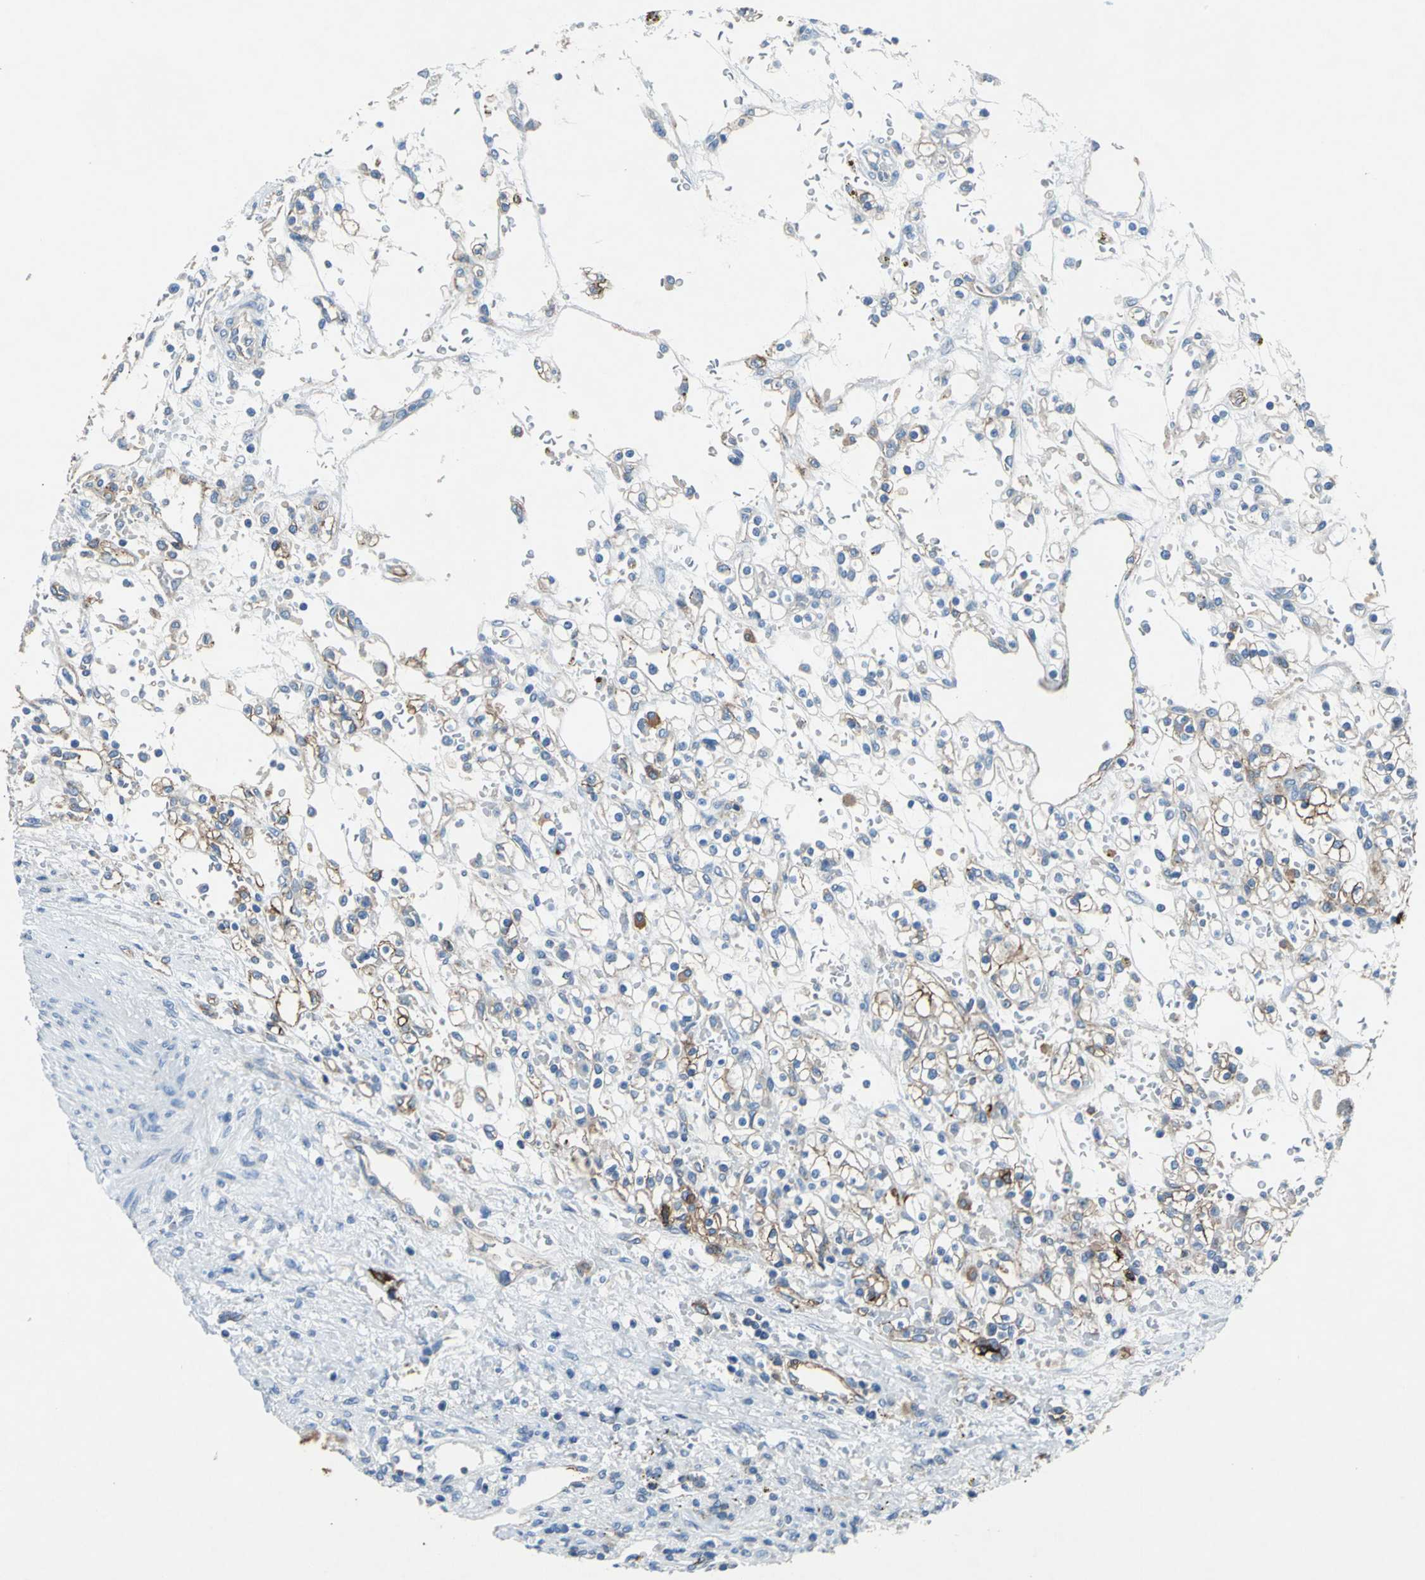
{"staining": {"intensity": "moderate", "quantity": ">75%", "location": "cytoplasmic/membranous"}, "tissue": "renal cancer", "cell_type": "Tumor cells", "image_type": "cancer", "snomed": [{"axis": "morphology", "description": "Normal tissue, NOS"}, {"axis": "morphology", "description": "Adenocarcinoma, NOS"}, {"axis": "topography", "description": "Kidney"}], "caption": "Renal cancer (adenocarcinoma) stained with a protein marker demonstrates moderate staining in tumor cells.", "gene": "RPS13", "patient": {"sex": "female", "age": 55}}